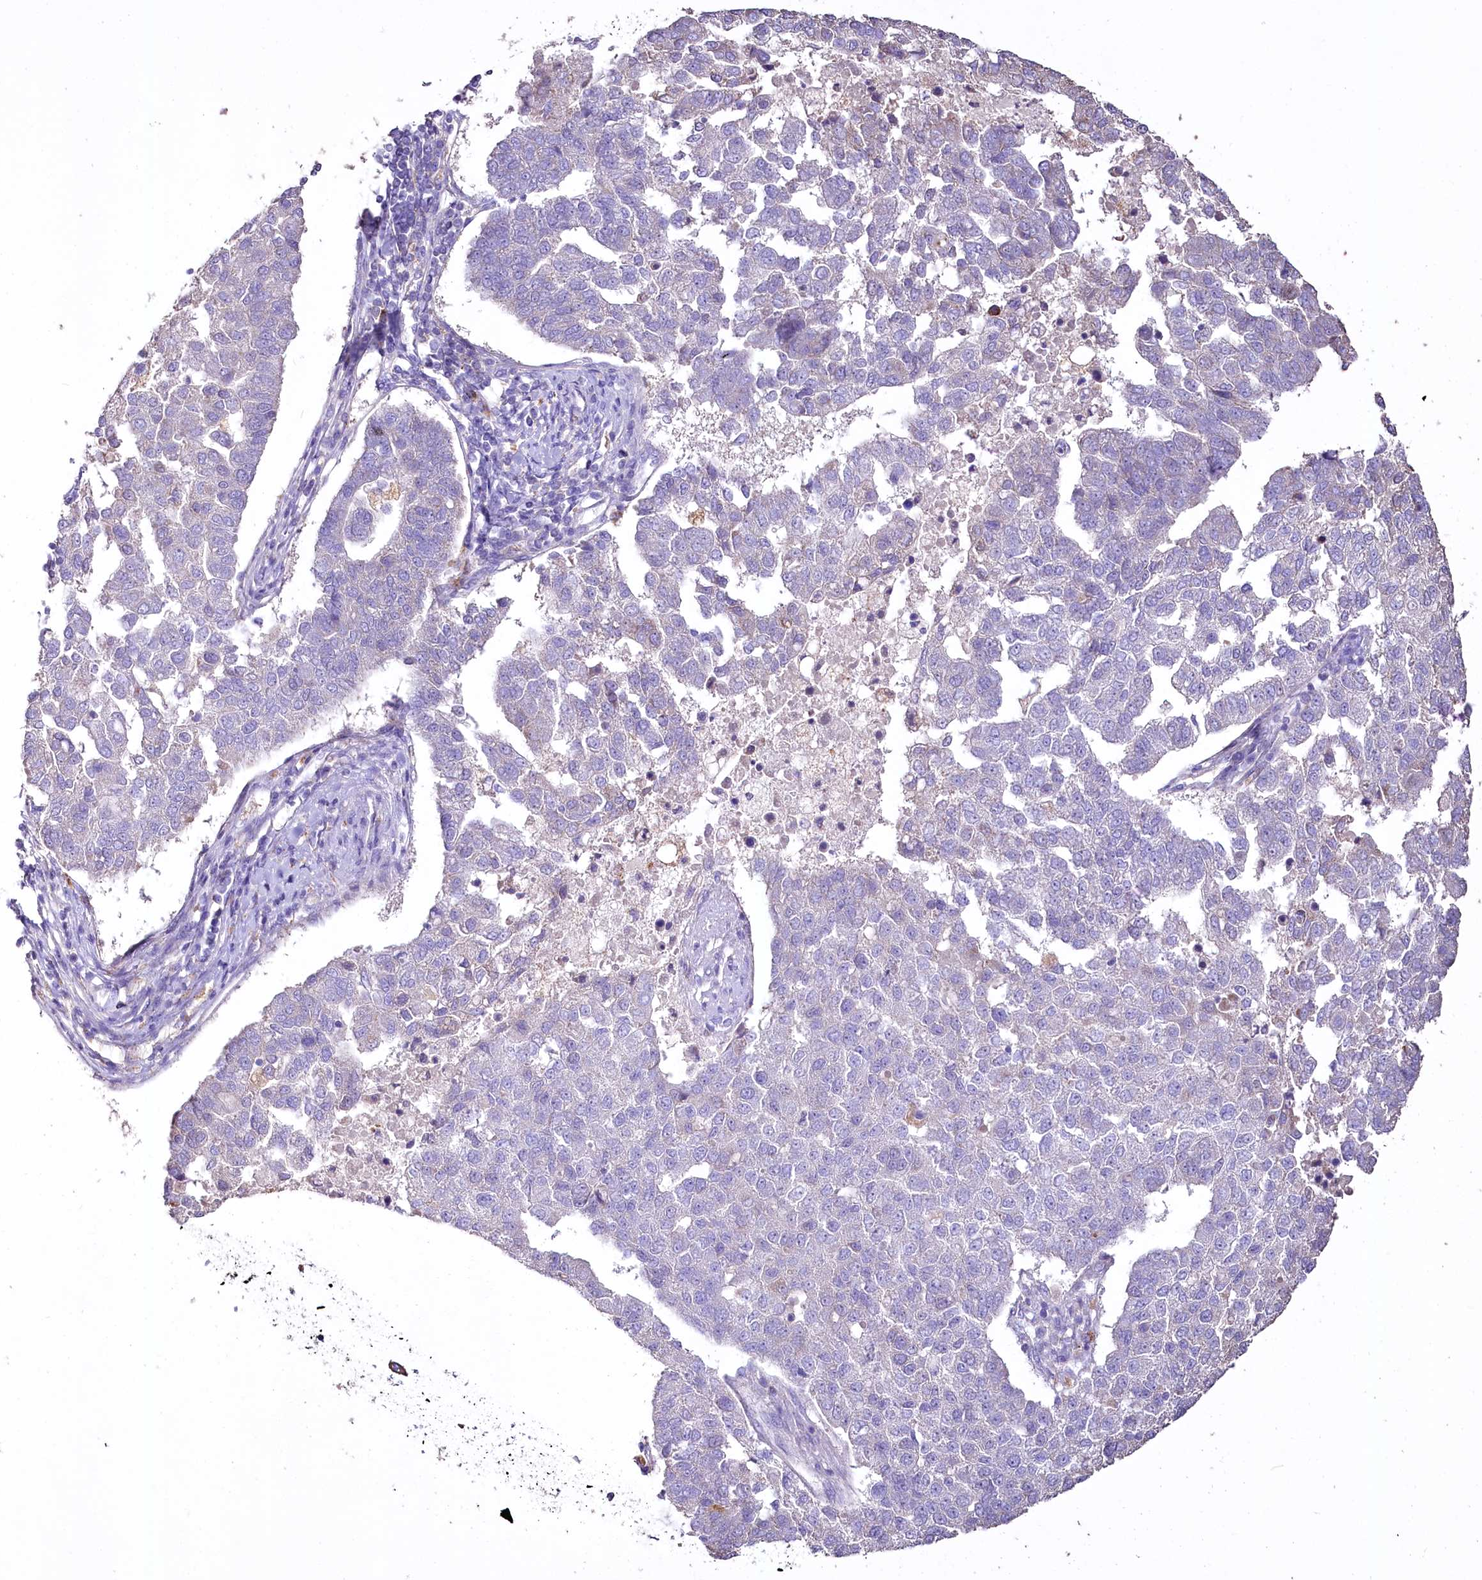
{"staining": {"intensity": "negative", "quantity": "none", "location": "none"}, "tissue": "pancreatic cancer", "cell_type": "Tumor cells", "image_type": "cancer", "snomed": [{"axis": "morphology", "description": "Adenocarcinoma, NOS"}, {"axis": "topography", "description": "Pancreas"}], "caption": "This is an immunohistochemistry (IHC) histopathology image of pancreatic adenocarcinoma. There is no expression in tumor cells.", "gene": "PTER", "patient": {"sex": "female", "age": 61}}